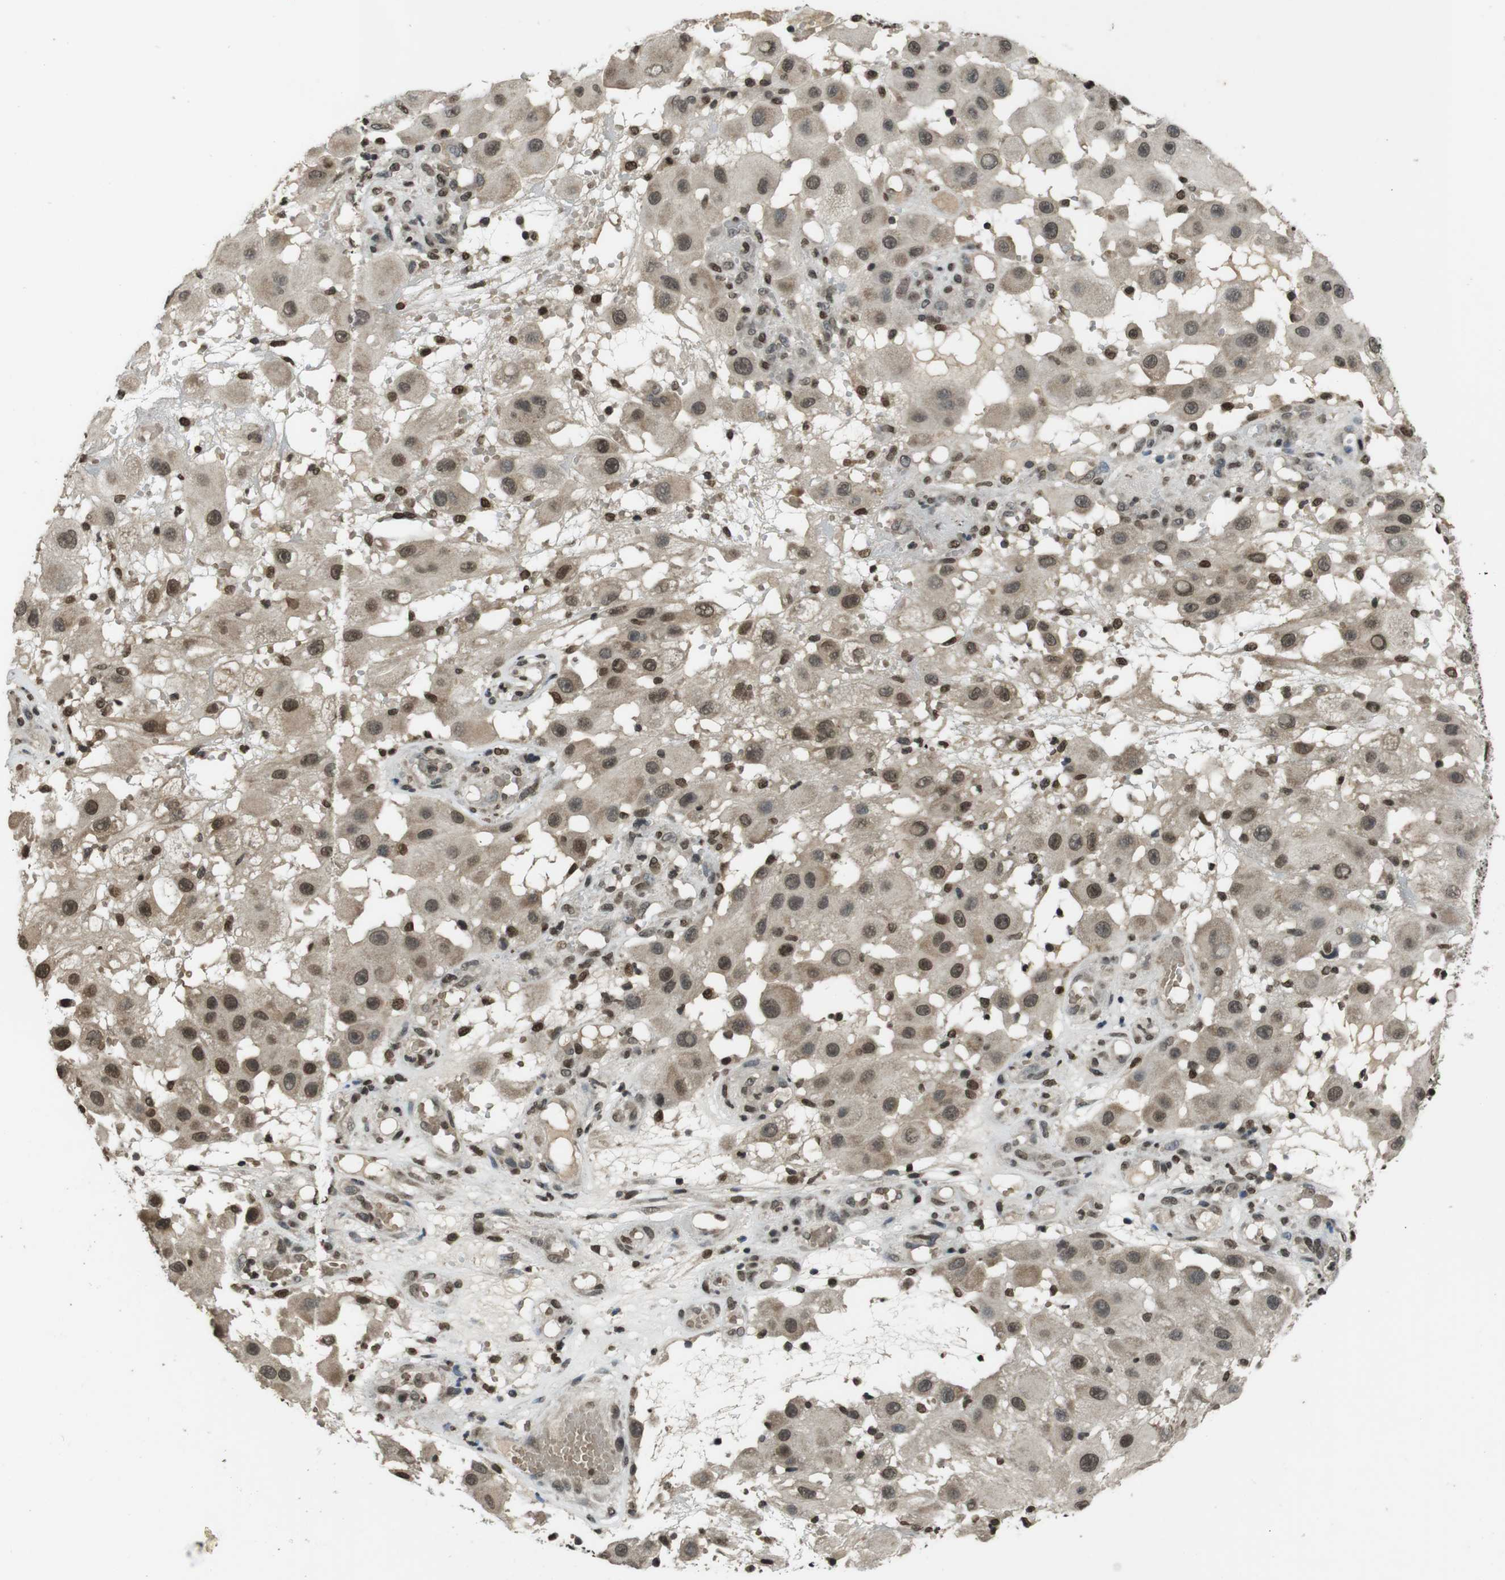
{"staining": {"intensity": "moderate", "quantity": ">75%", "location": "nuclear"}, "tissue": "melanoma", "cell_type": "Tumor cells", "image_type": "cancer", "snomed": [{"axis": "morphology", "description": "Malignant melanoma, NOS"}, {"axis": "topography", "description": "Skin"}], "caption": "IHC (DAB (3,3'-diaminobenzidine)) staining of human malignant melanoma displays moderate nuclear protein expression in about >75% of tumor cells. The protein of interest is stained brown, and the nuclei are stained in blue (DAB (3,3'-diaminobenzidine) IHC with brightfield microscopy, high magnification).", "gene": "MAF", "patient": {"sex": "female", "age": 81}}